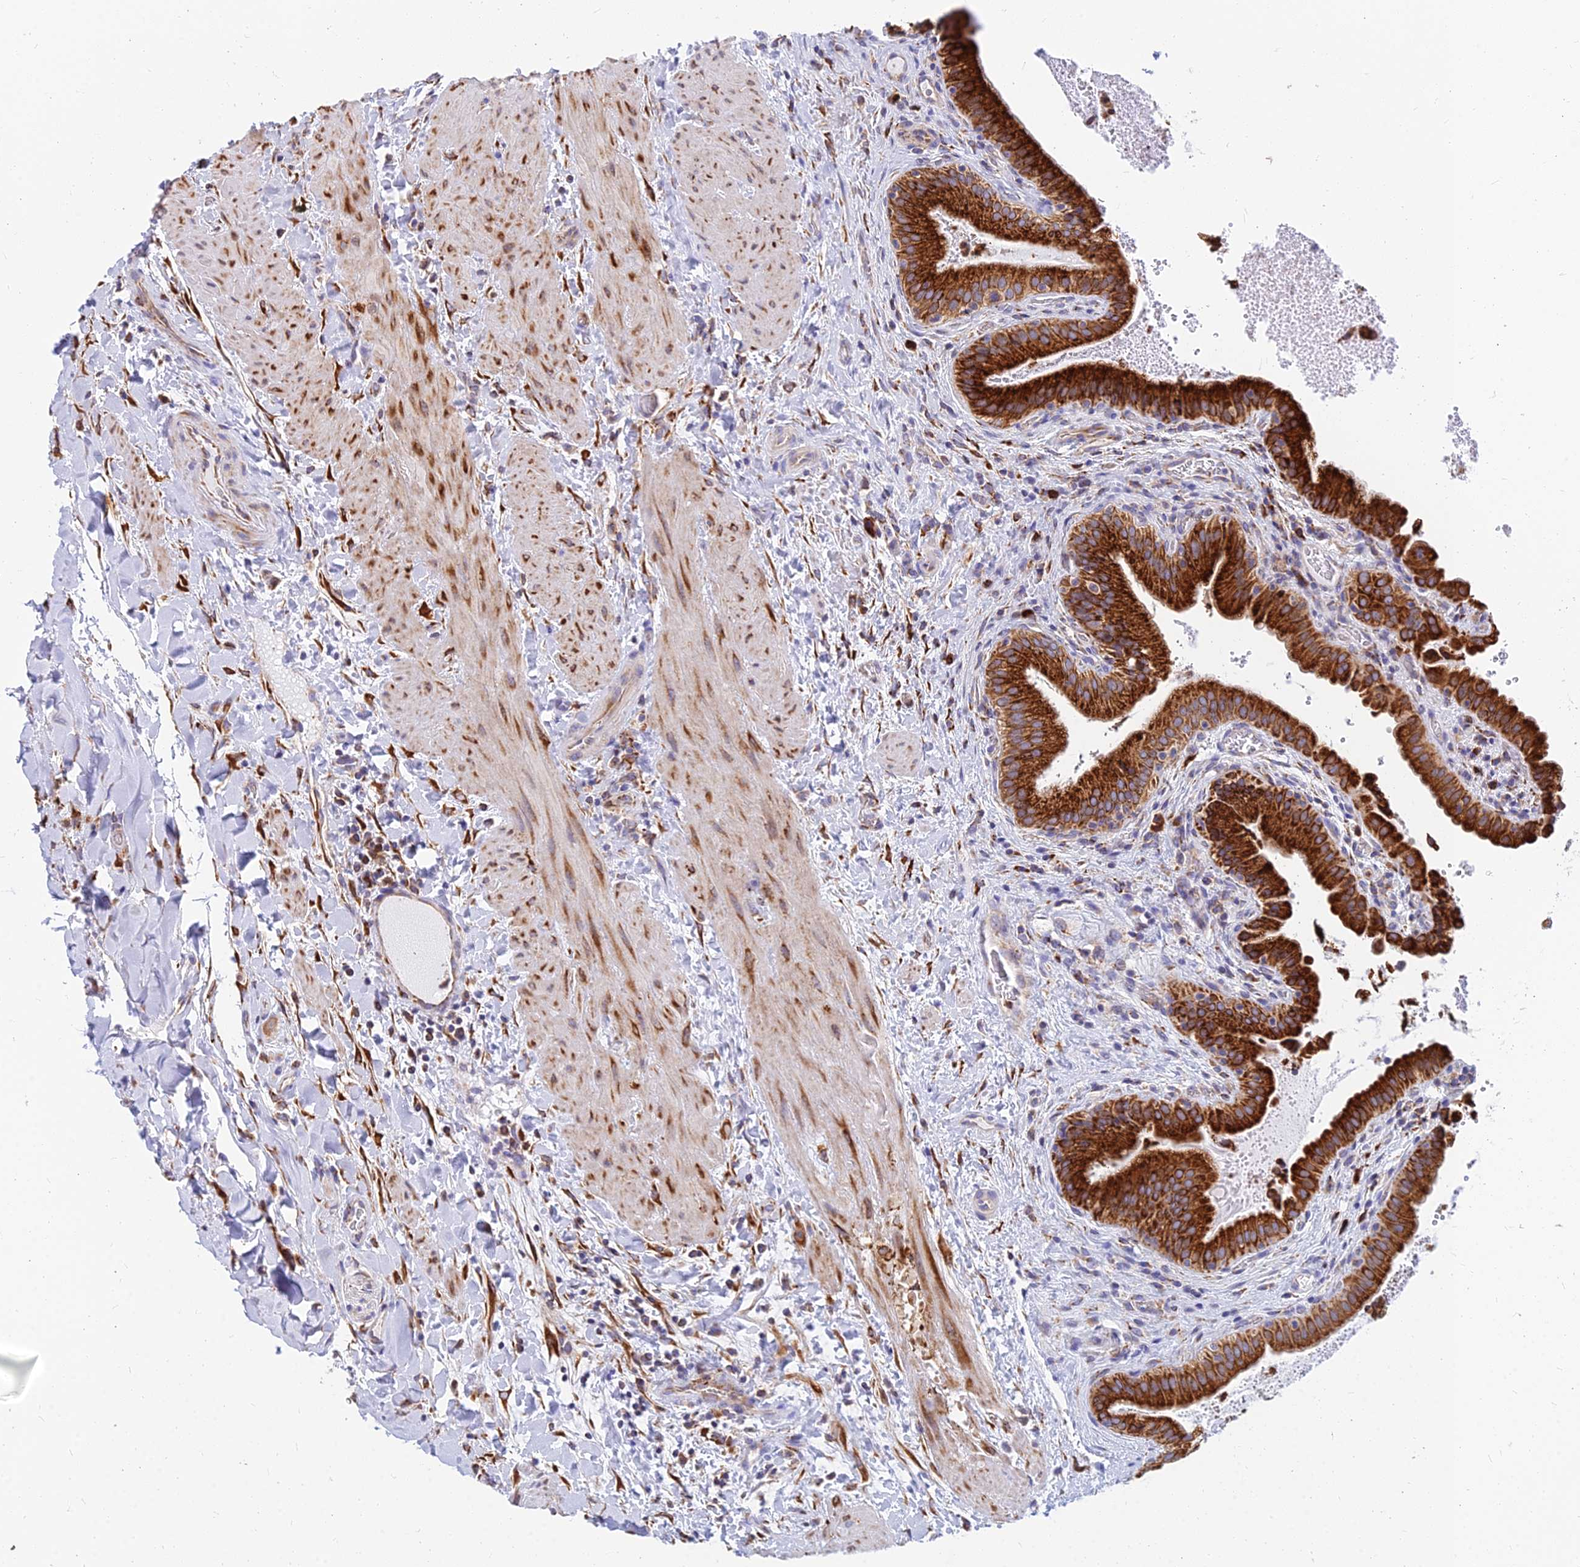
{"staining": {"intensity": "strong", "quantity": ">75%", "location": "cytoplasmic/membranous"}, "tissue": "gallbladder", "cell_type": "Glandular cells", "image_type": "normal", "snomed": [{"axis": "morphology", "description": "Normal tissue, NOS"}, {"axis": "topography", "description": "Gallbladder"}], "caption": "This histopathology image reveals benign gallbladder stained with immunohistochemistry to label a protein in brown. The cytoplasmic/membranous of glandular cells show strong positivity for the protein. Nuclei are counter-stained blue.", "gene": "CCT6A", "patient": {"sex": "male", "age": 24}}